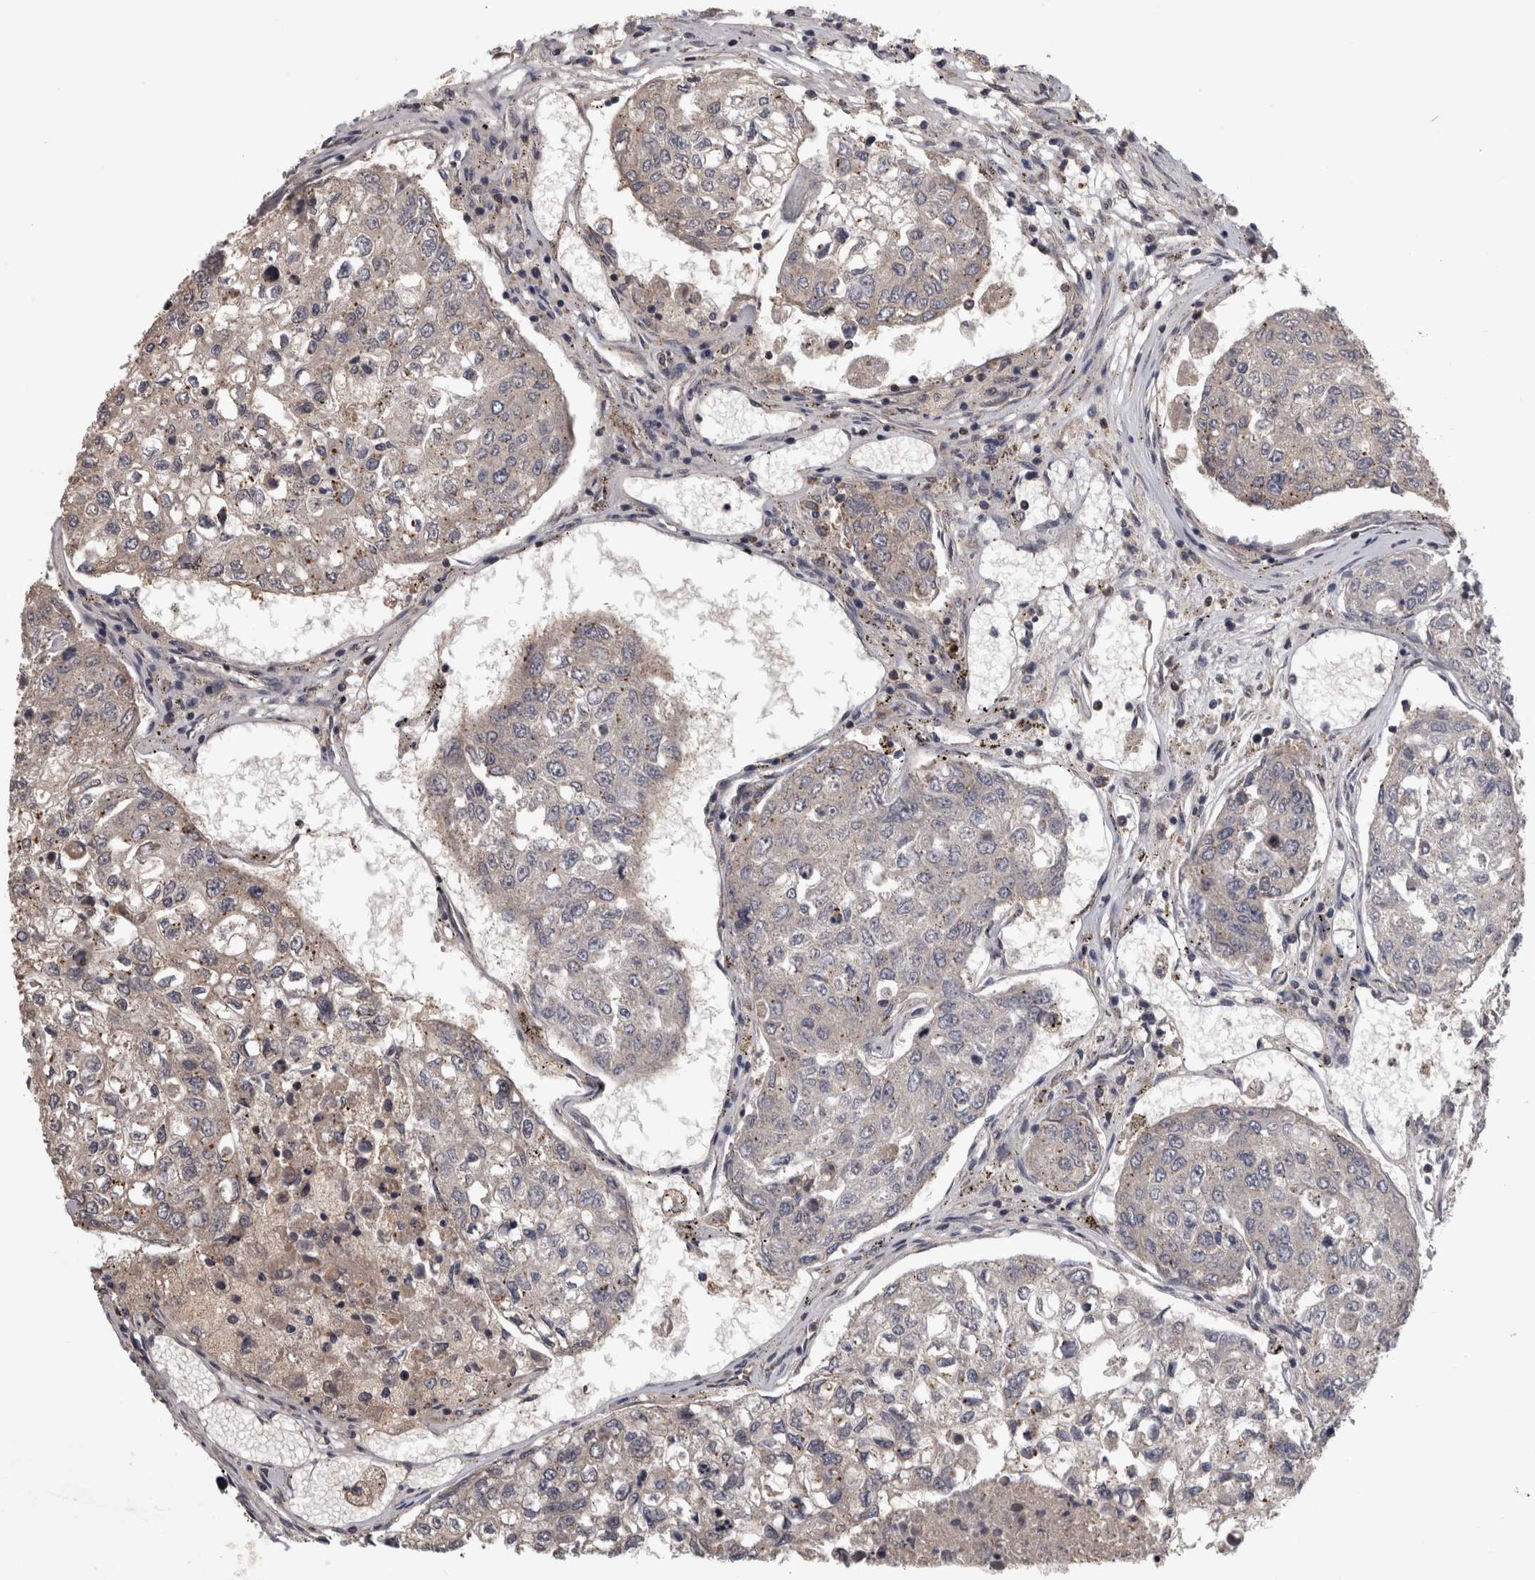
{"staining": {"intensity": "weak", "quantity": "<25%", "location": "cytoplasmic/membranous"}, "tissue": "urothelial cancer", "cell_type": "Tumor cells", "image_type": "cancer", "snomed": [{"axis": "morphology", "description": "Urothelial carcinoma, High grade"}, {"axis": "topography", "description": "Lymph node"}, {"axis": "topography", "description": "Urinary bladder"}], "caption": "Tumor cells show no significant expression in urothelial cancer.", "gene": "APRT", "patient": {"sex": "male", "age": 51}}